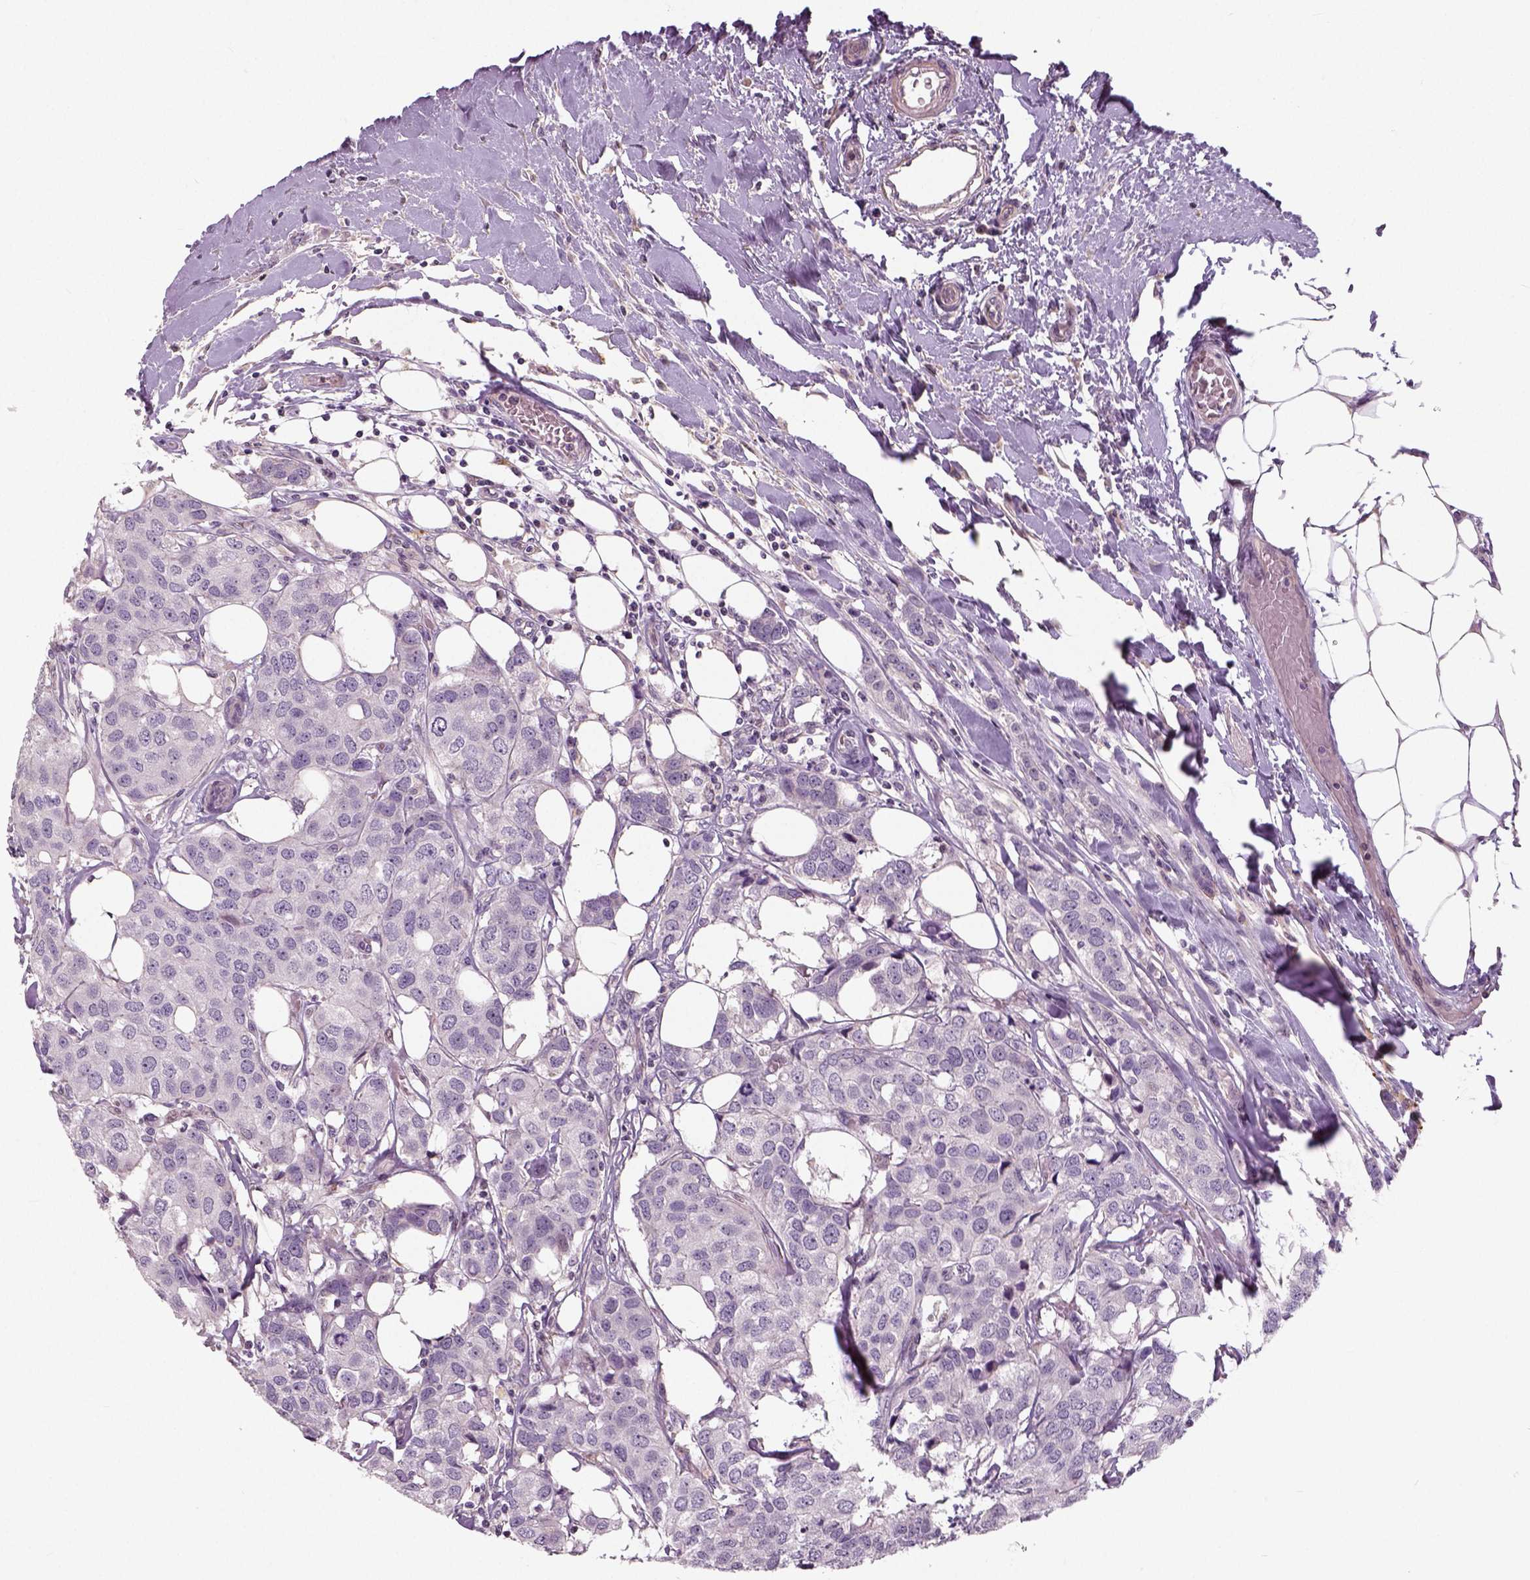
{"staining": {"intensity": "negative", "quantity": "none", "location": "none"}, "tissue": "breast cancer", "cell_type": "Tumor cells", "image_type": "cancer", "snomed": [{"axis": "morphology", "description": "Duct carcinoma"}, {"axis": "topography", "description": "Breast"}], "caption": "Immunohistochemical staining of breast cancer (invasive ductal carcinoma) shows no significant positivity in tumor cells. The staining was performed using DAB (3,3'-diaminobenzidine) to visualize the protein expression in brown, while the nuclei were stained in blue with hematoxylin (Magnification: 20x).", "gene": "NECAB1", "patient": {"sex": "female", "age": 80}}